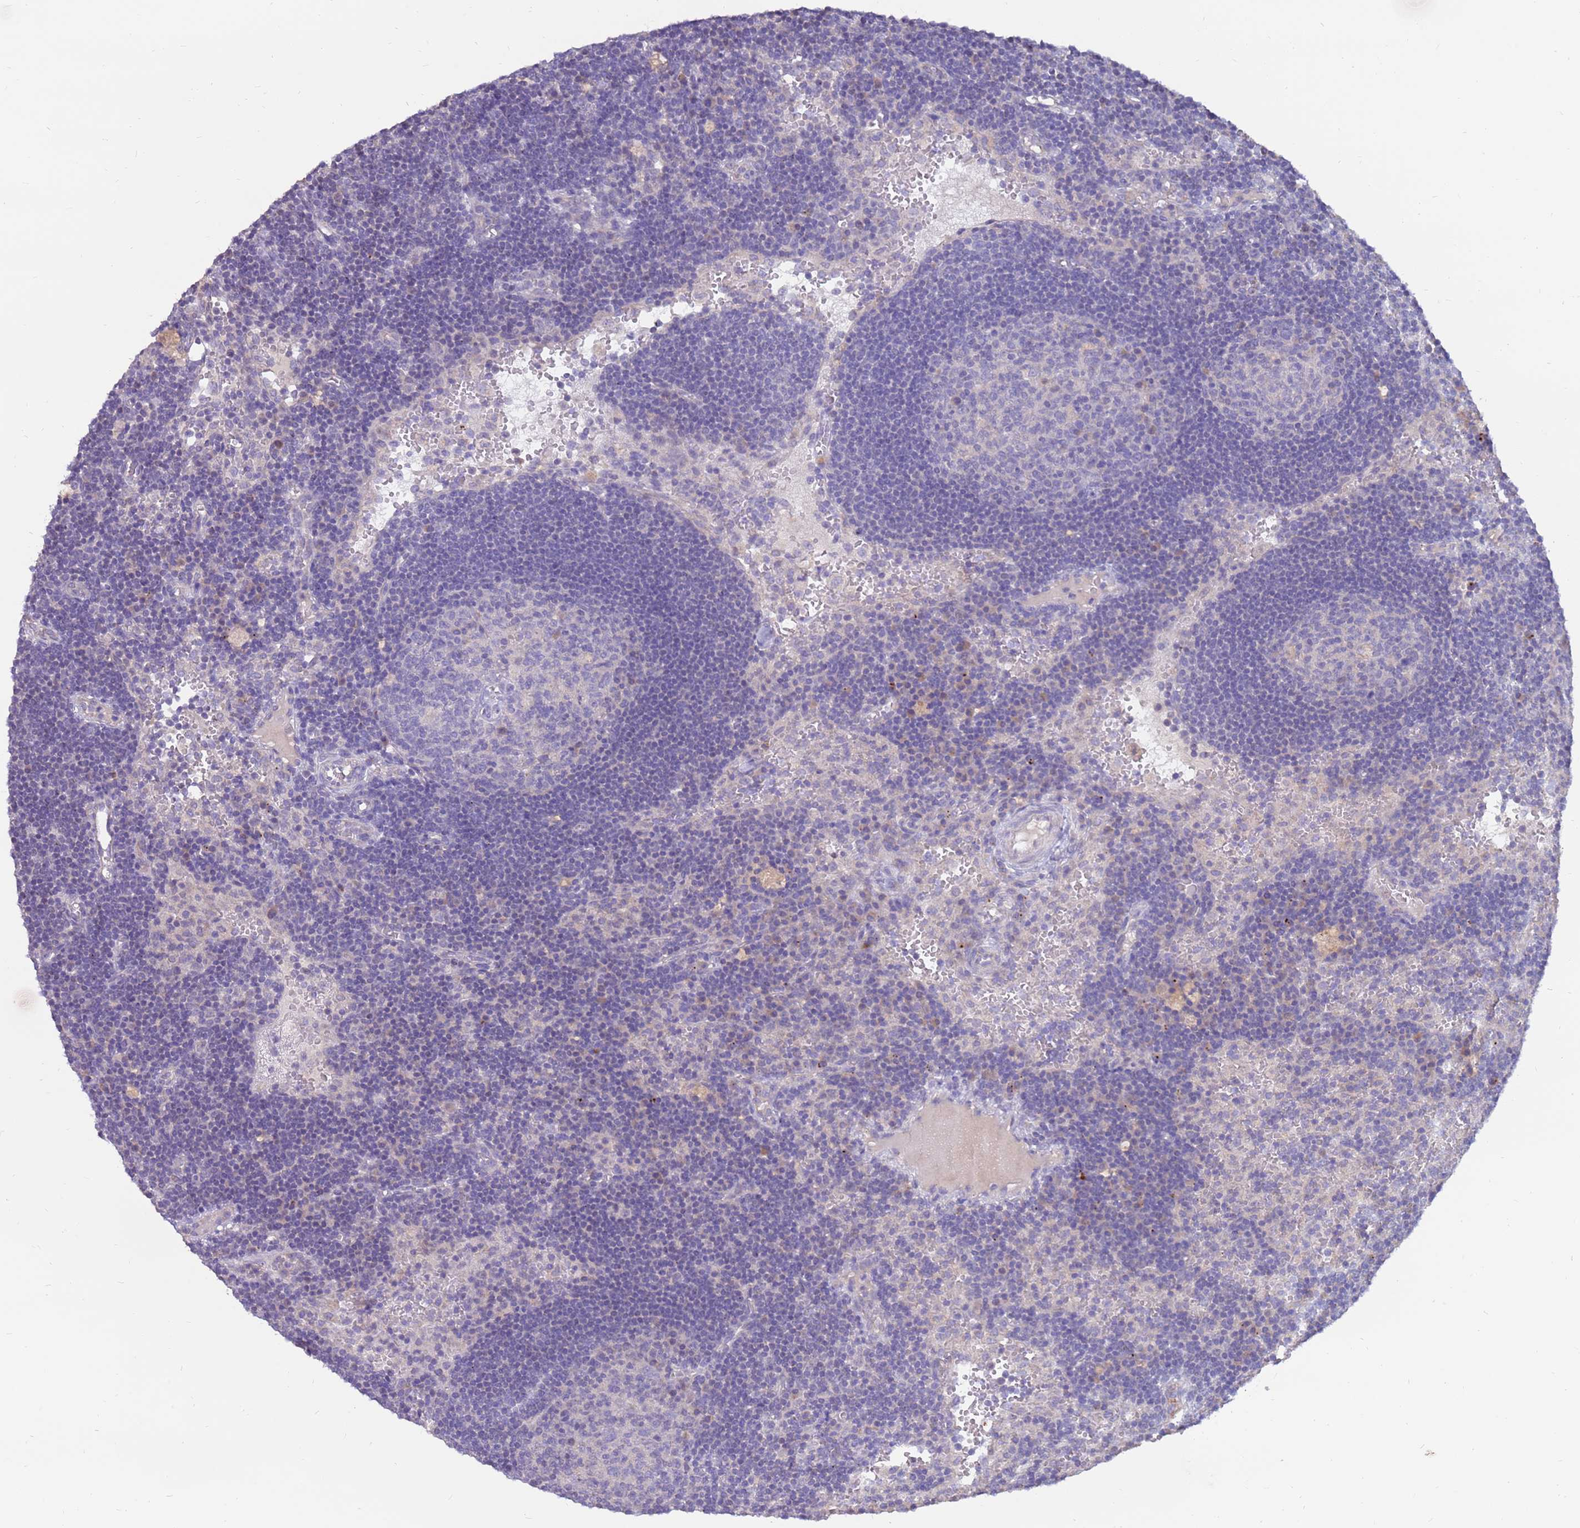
{"staining": {"intensity": "negative", "quantity": "none", "location": "none"}, "tissue": "lymph node", "cell_type": "Germinal center cells", "image_type": "normal", "snomed": [{"axis": "morphology", "description": "Normal tissue, NOS"}, {"axis": "topography", "description": "Lymph node"}], "caption": "This is a image of IHC staining of unremarkable lymph node, which shows no staining in germinal center cells.", "gene": "SLC44A4", "patient": {"sex": "male", "age": 62}}